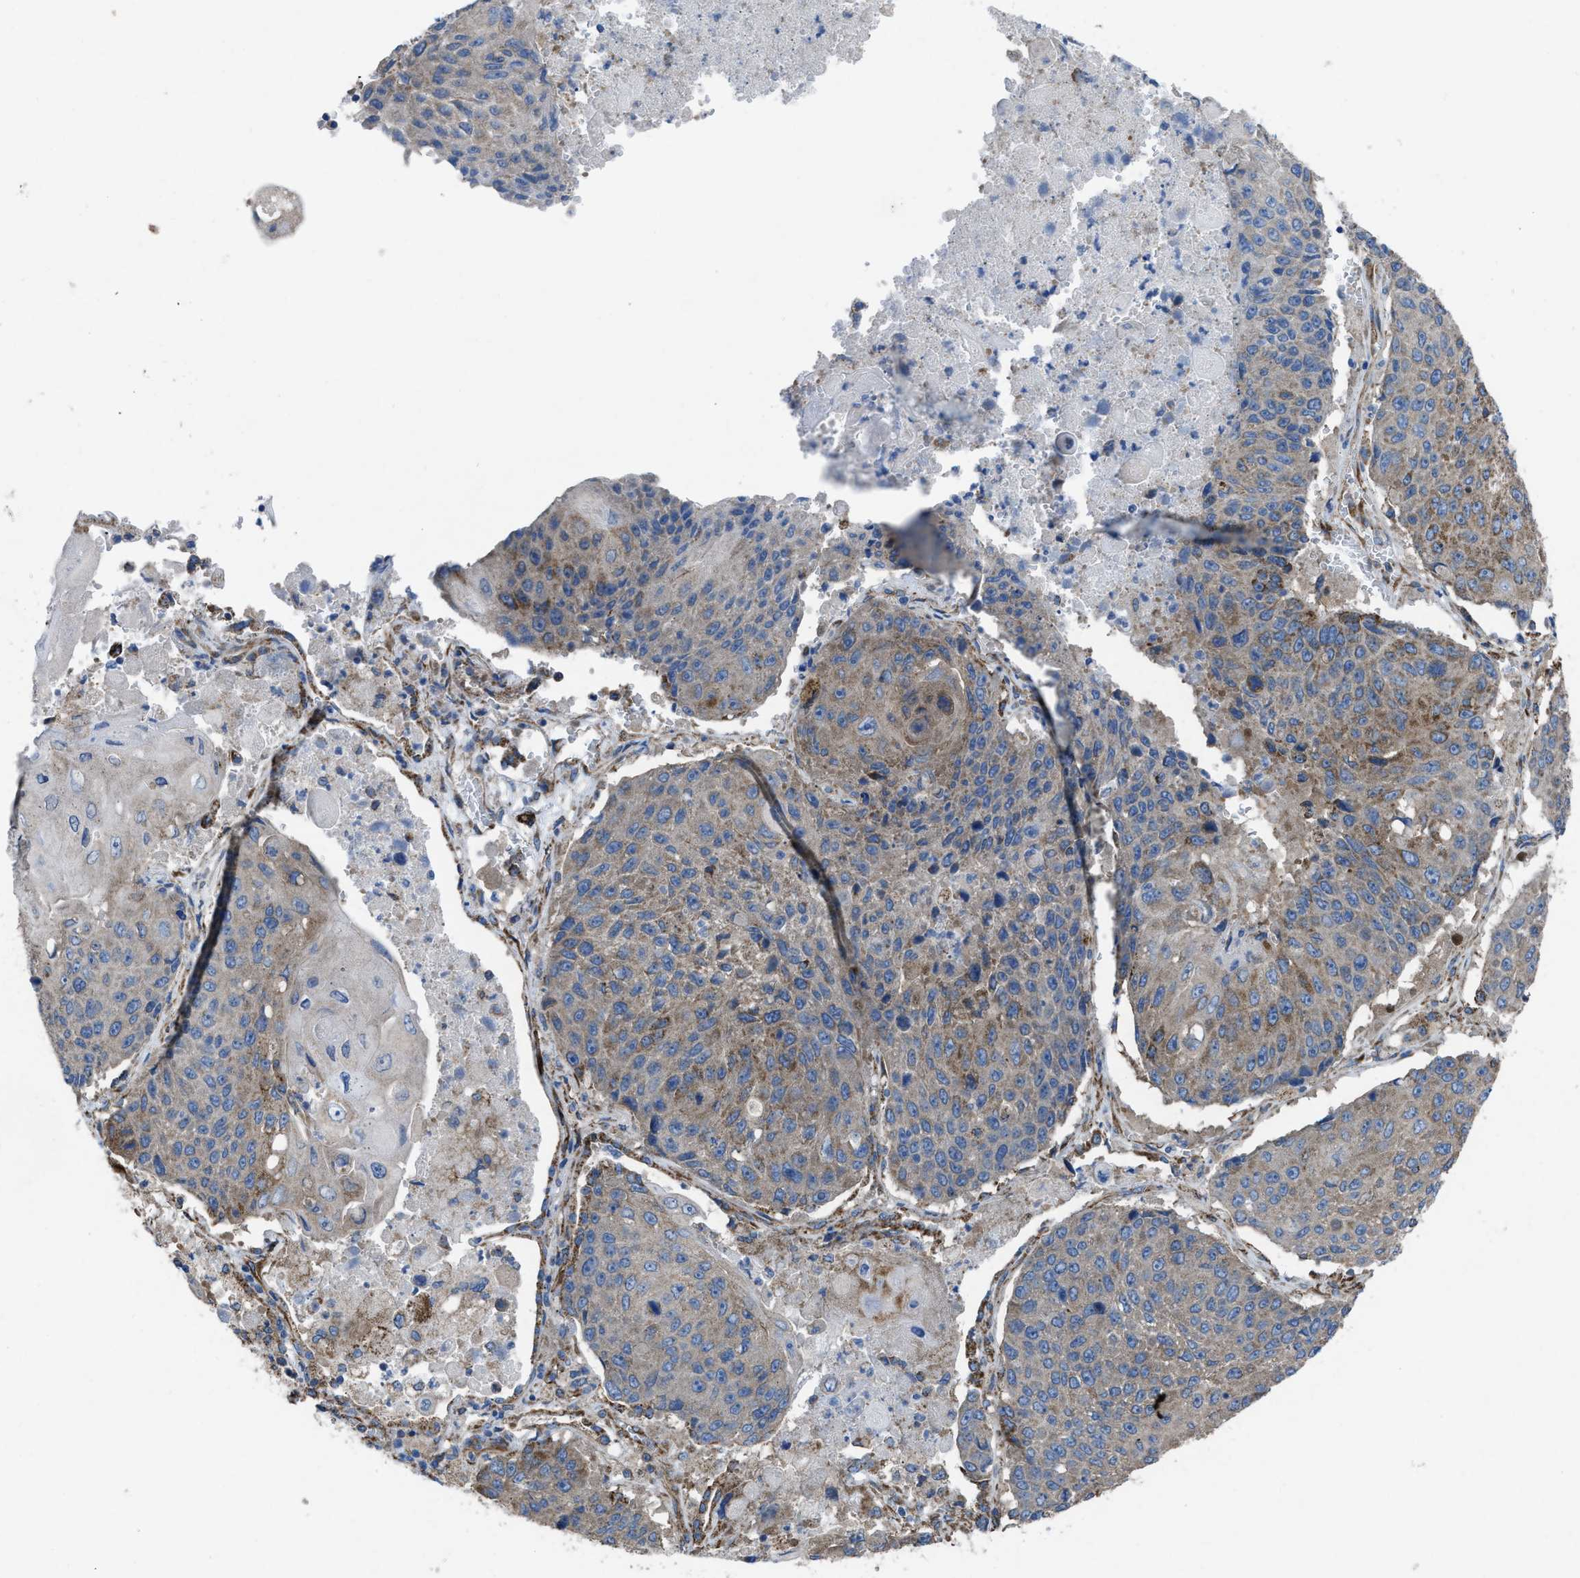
{"staining": {"intensity": "weak", "quantity": ">75%", "location": "cytoplasmic/membranous"}, "tissue": "lung cancer", "cell_type": "Tumor cells", "image_type": "cancer", "snomed": [{"axis": "morphology", "description": "Squamous cell carcinoma, NOS"}, {"axis": "topography", "description": "Lung"}], "caption": "There is low levels of weak cytoplasmic/membranous expression in tumor cells of lung cancer (squamous cell carcinoma), as demonstrated by immunohistochemical staining (brown color).", "gene": "DOLPP1", "patient": {"sex": "male", "age": 61}}